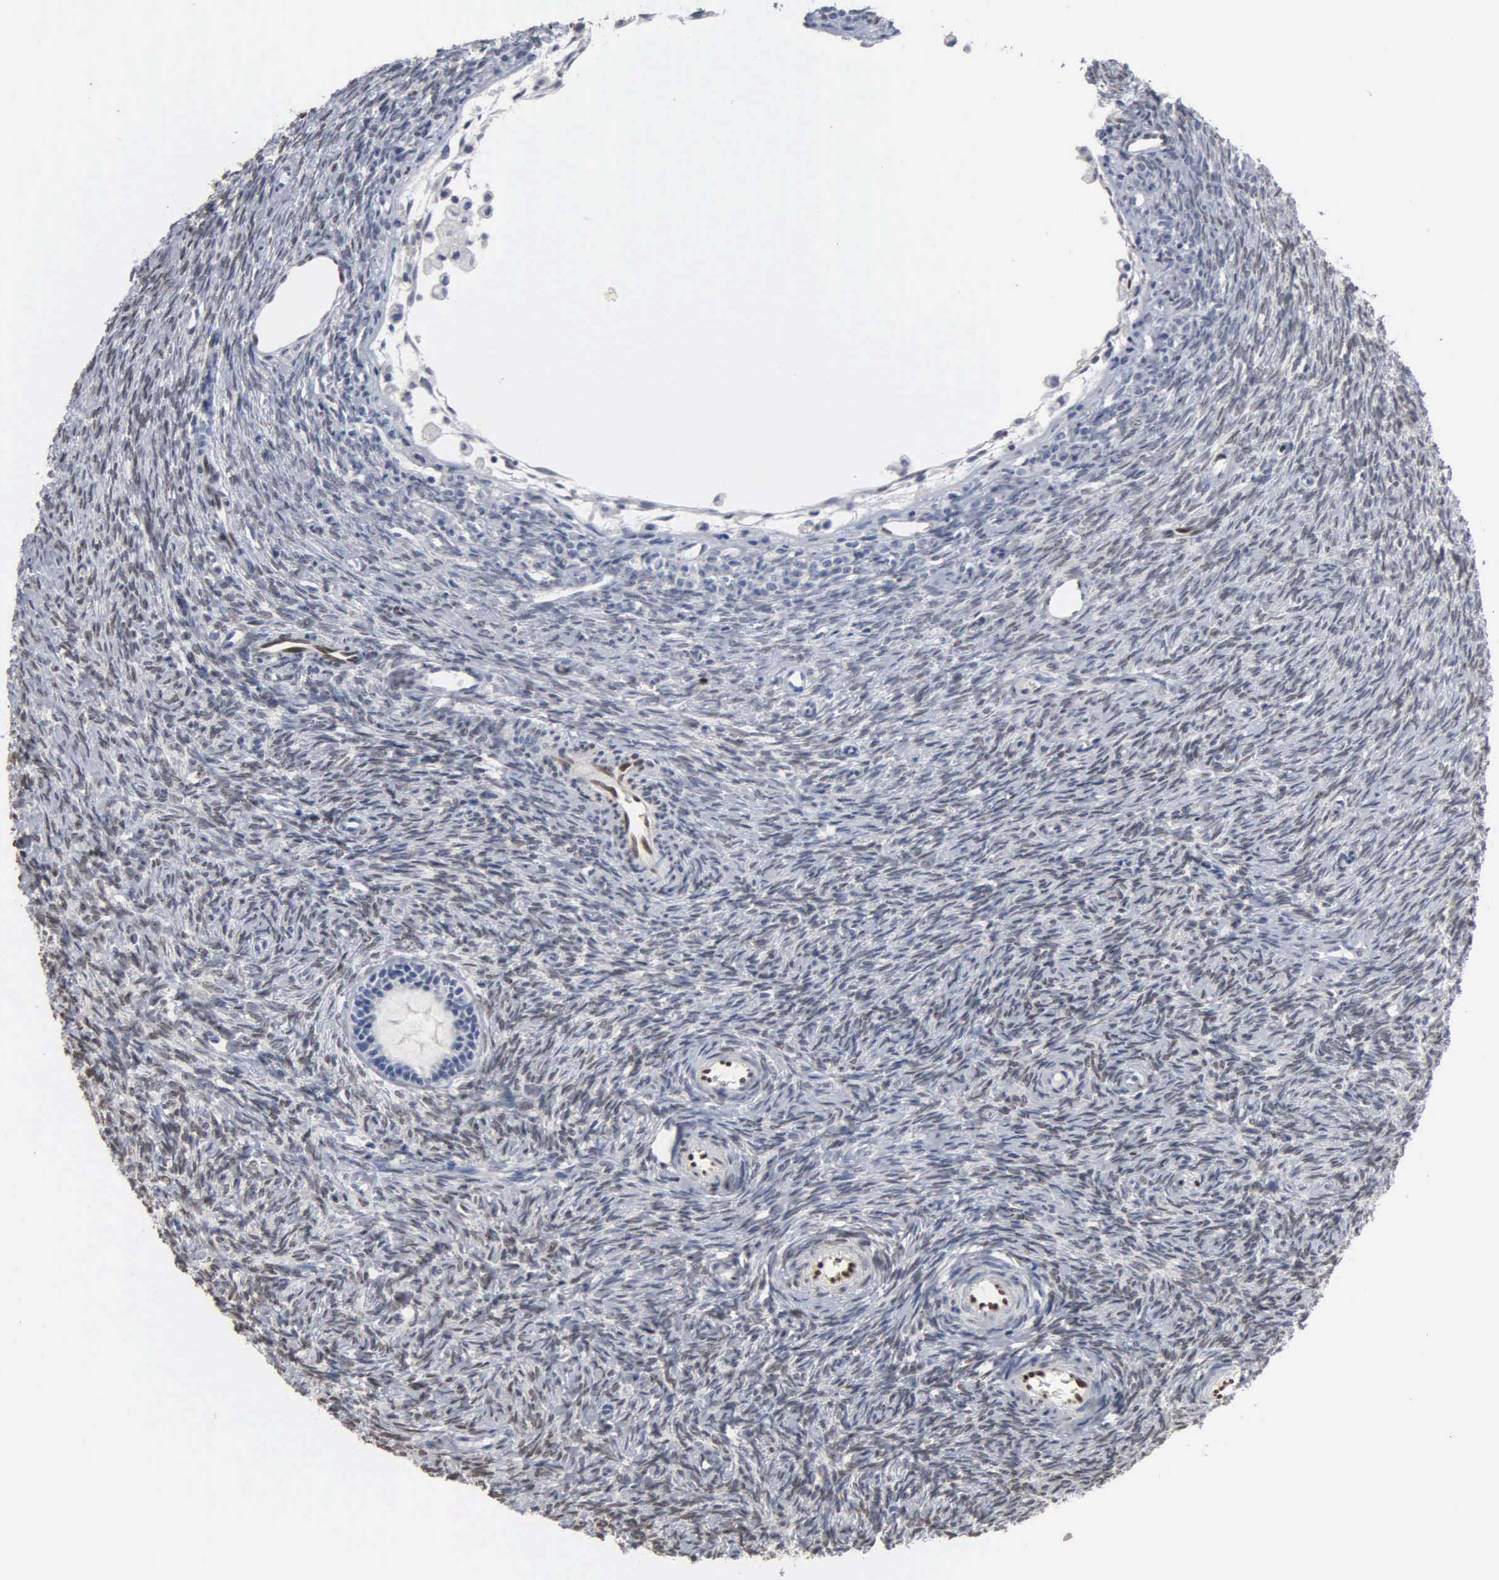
{"staining": {"intensity": "moderate", "quantity": "25%-75%", "location": "nuclear"}, "tissue": "ovary", "cell_type": "Ovarian stroma cells", "image_type": "normal", "snomed": [{"axis": "morphology", "description": "Normal tissue, NOS"}, {"axis": "topography", "description": "Ovary"}], "caption": "Protein staining of benign ovary displays moderate nuclear expression in approximately 25%-75% of ovarian stroma cells.", "gene": "FGF2", "patient": {"sex": "female", "age": 32}}